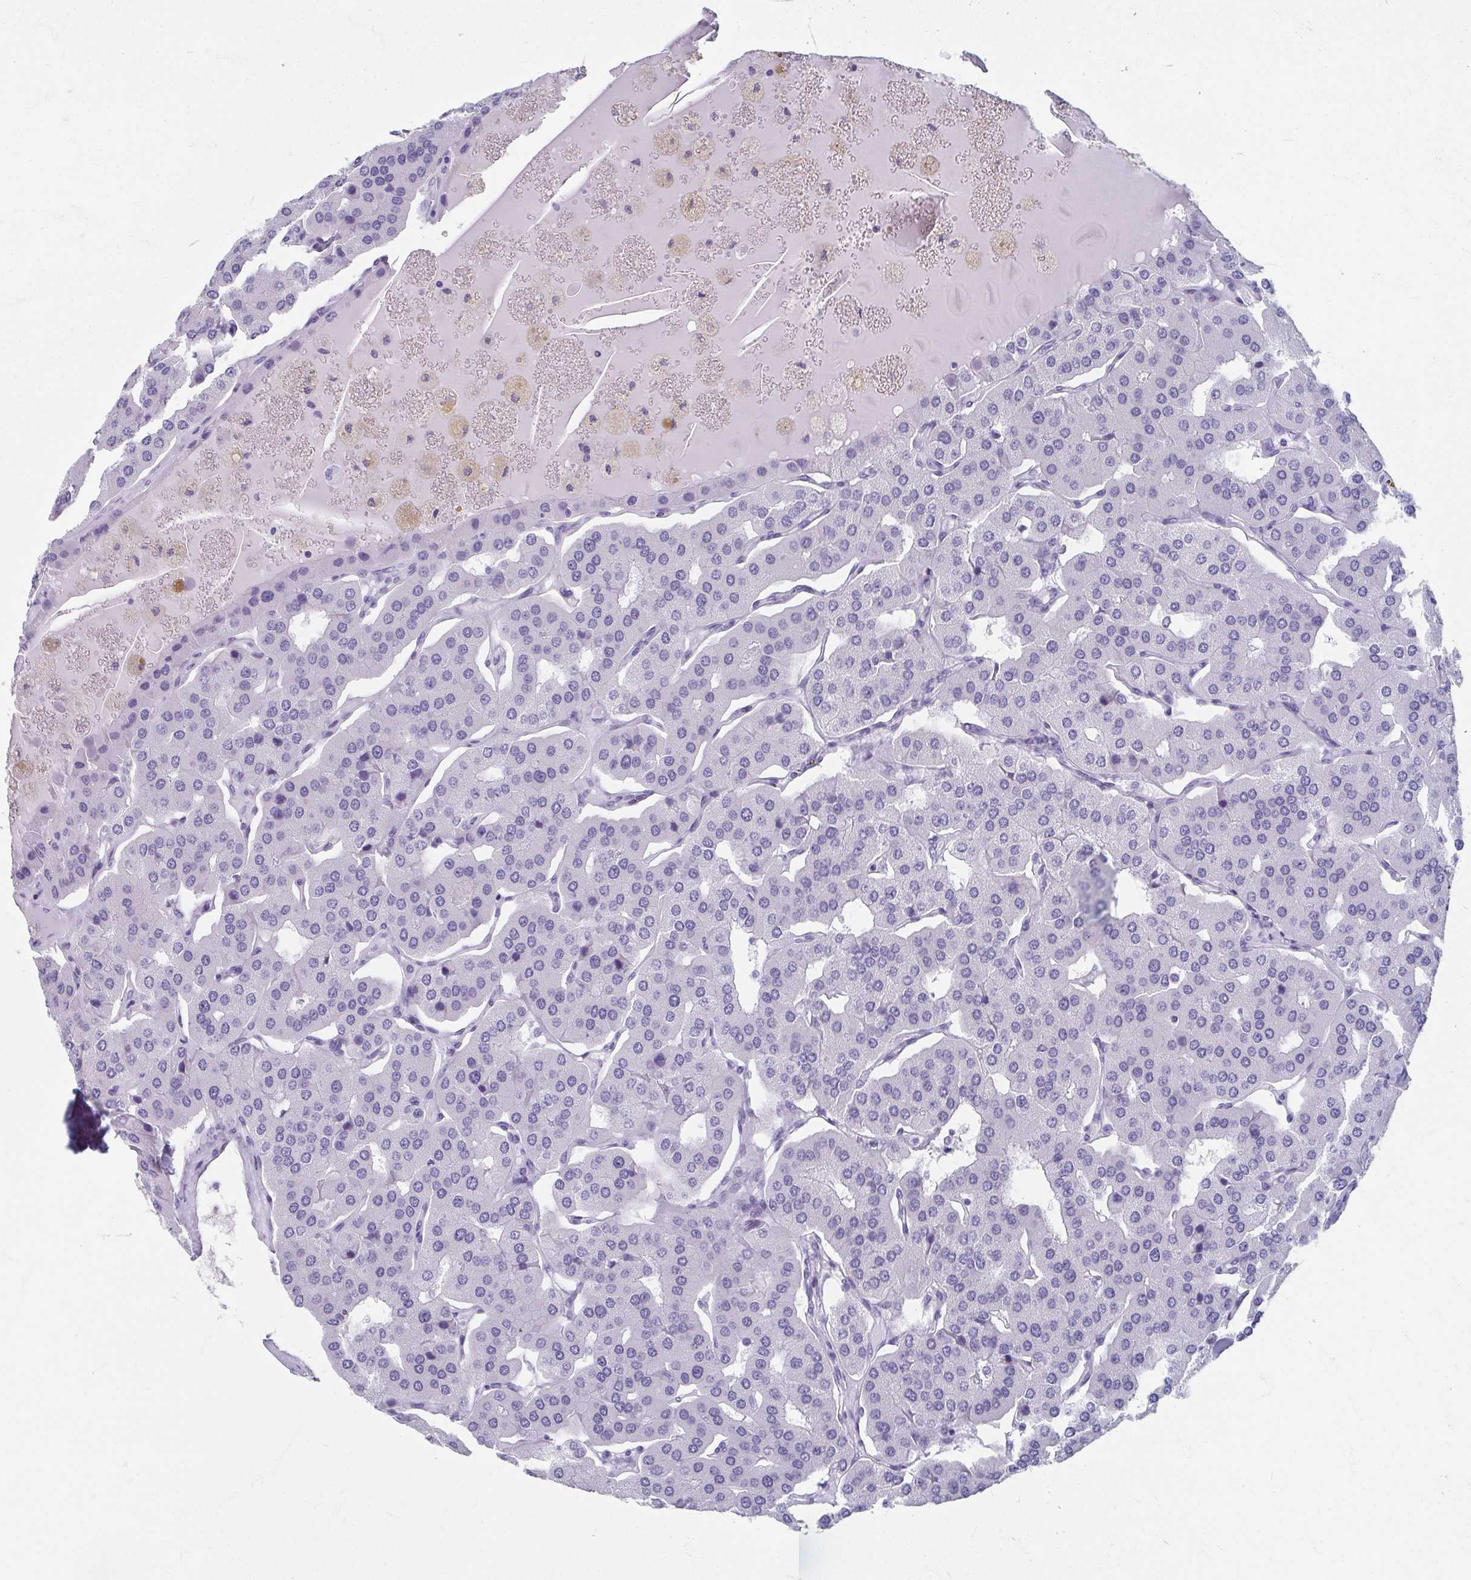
{"staining": {"intensity": "negative", "quantity": "none", "location": "none"}, "tissue": "parathyroid gland", "cell_type": "Glandular cells", "image_type": "normal", "snomed": [{"axis": "morphology", "description": "Normal tissue, NOS"}, {"axis": "morphology", "description": "Adenoma, NOS"}, {"axis": "topography", "description": "Parathyroid gland"}], "caption": "The micrograph shows no significant expression in glandular cells of parathyroid gland.", "gene": "GHRL", "patient": {"sex": "female", "age": 86}}